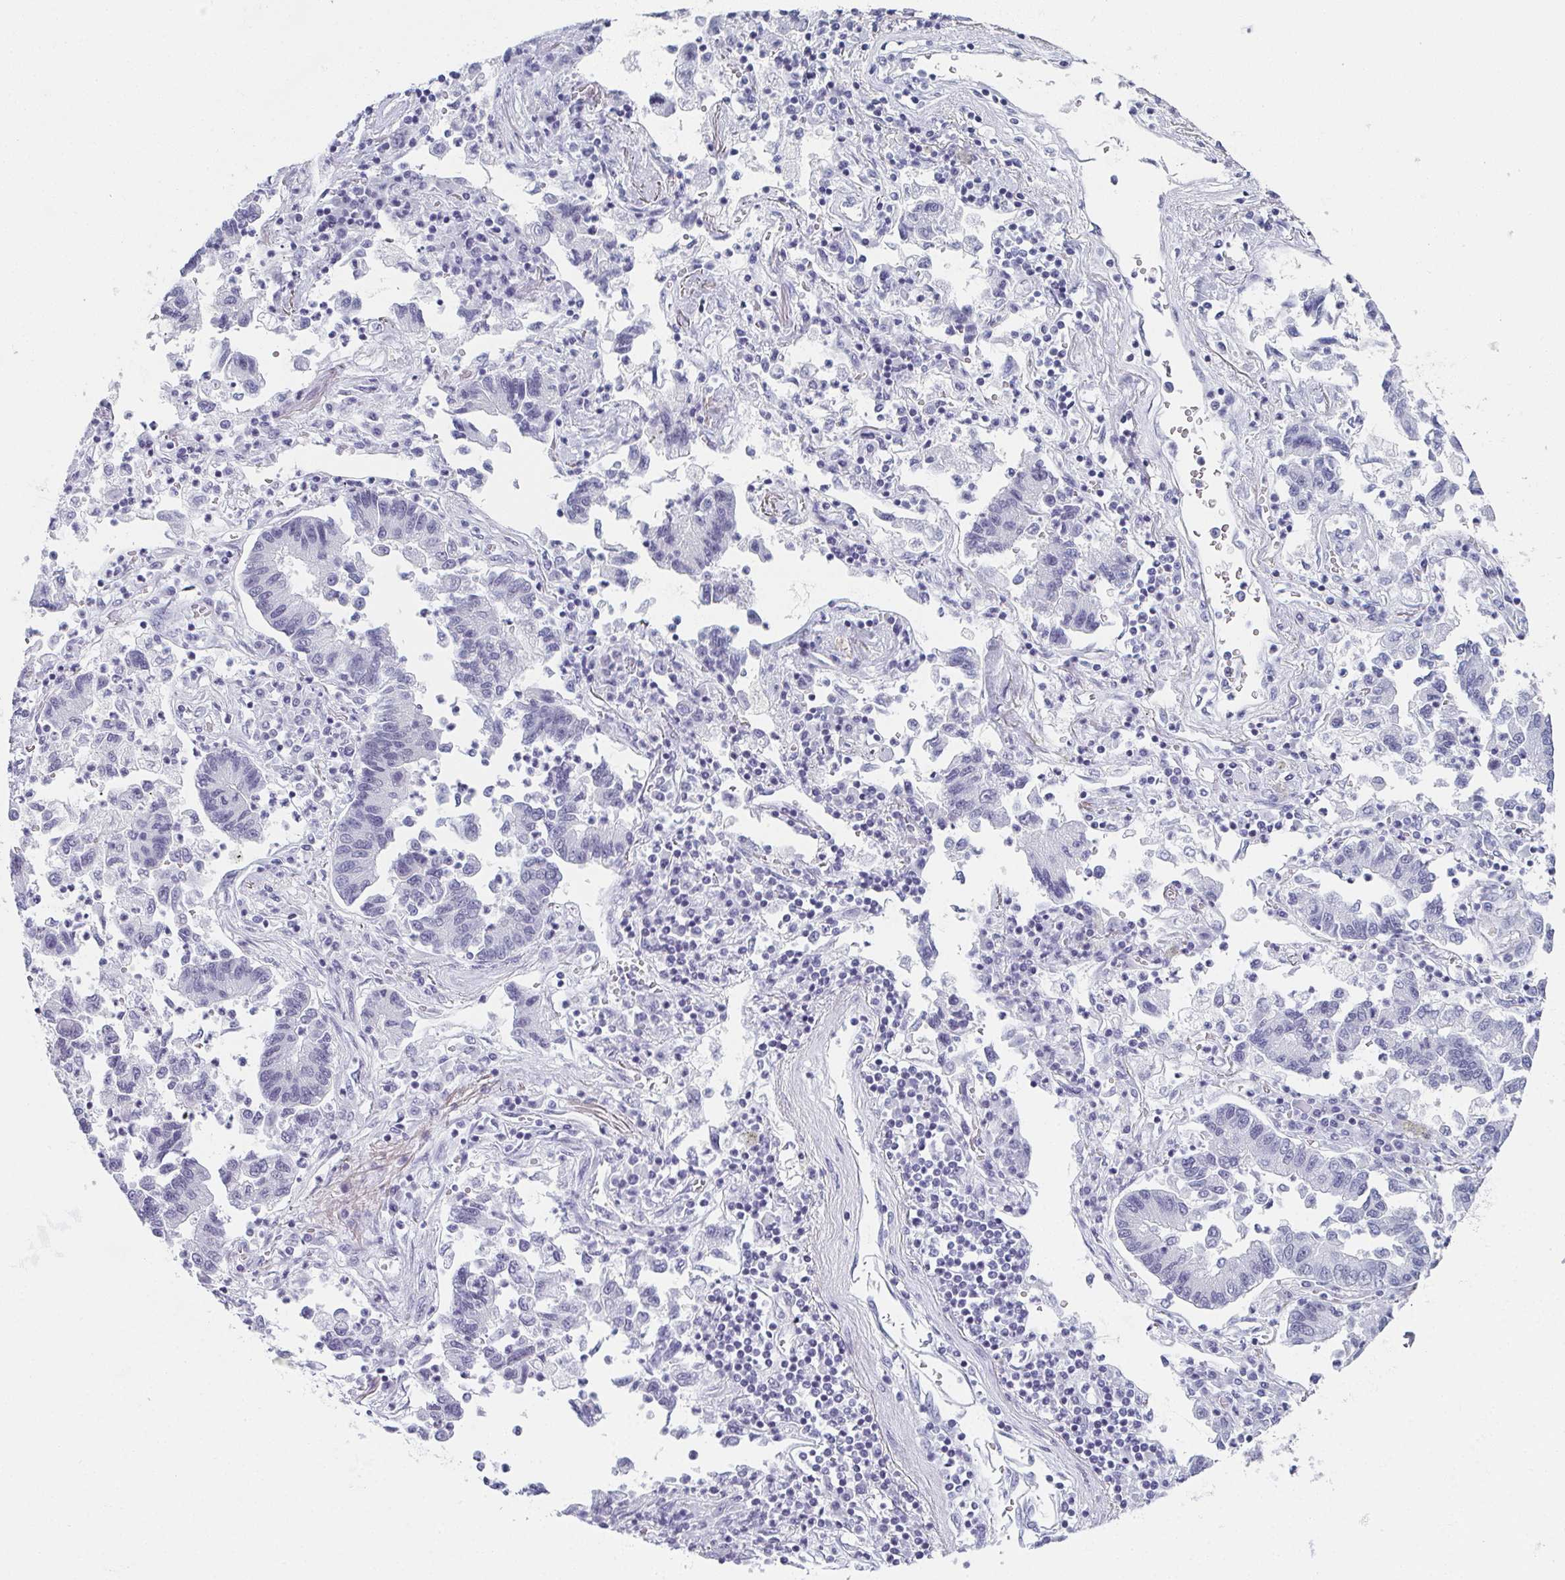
{"staining": {"intensity": "negative", "quantity": "none", "location": "none"}, "tissue": "lung cancer", "cell_type": "Tumor cells", "image_type": "cancer", "snomed": [{"axis": "morphology", "description": "Adenocarcinoma, NOS"}, {"axis": "topography", "description": "Lung"}], "caption": "Tumor cells are negative for brown protein staining in adenocarcinoma (lung).", "gene": "PYCR3", "patient": {"sex": "female", "age": 57}}